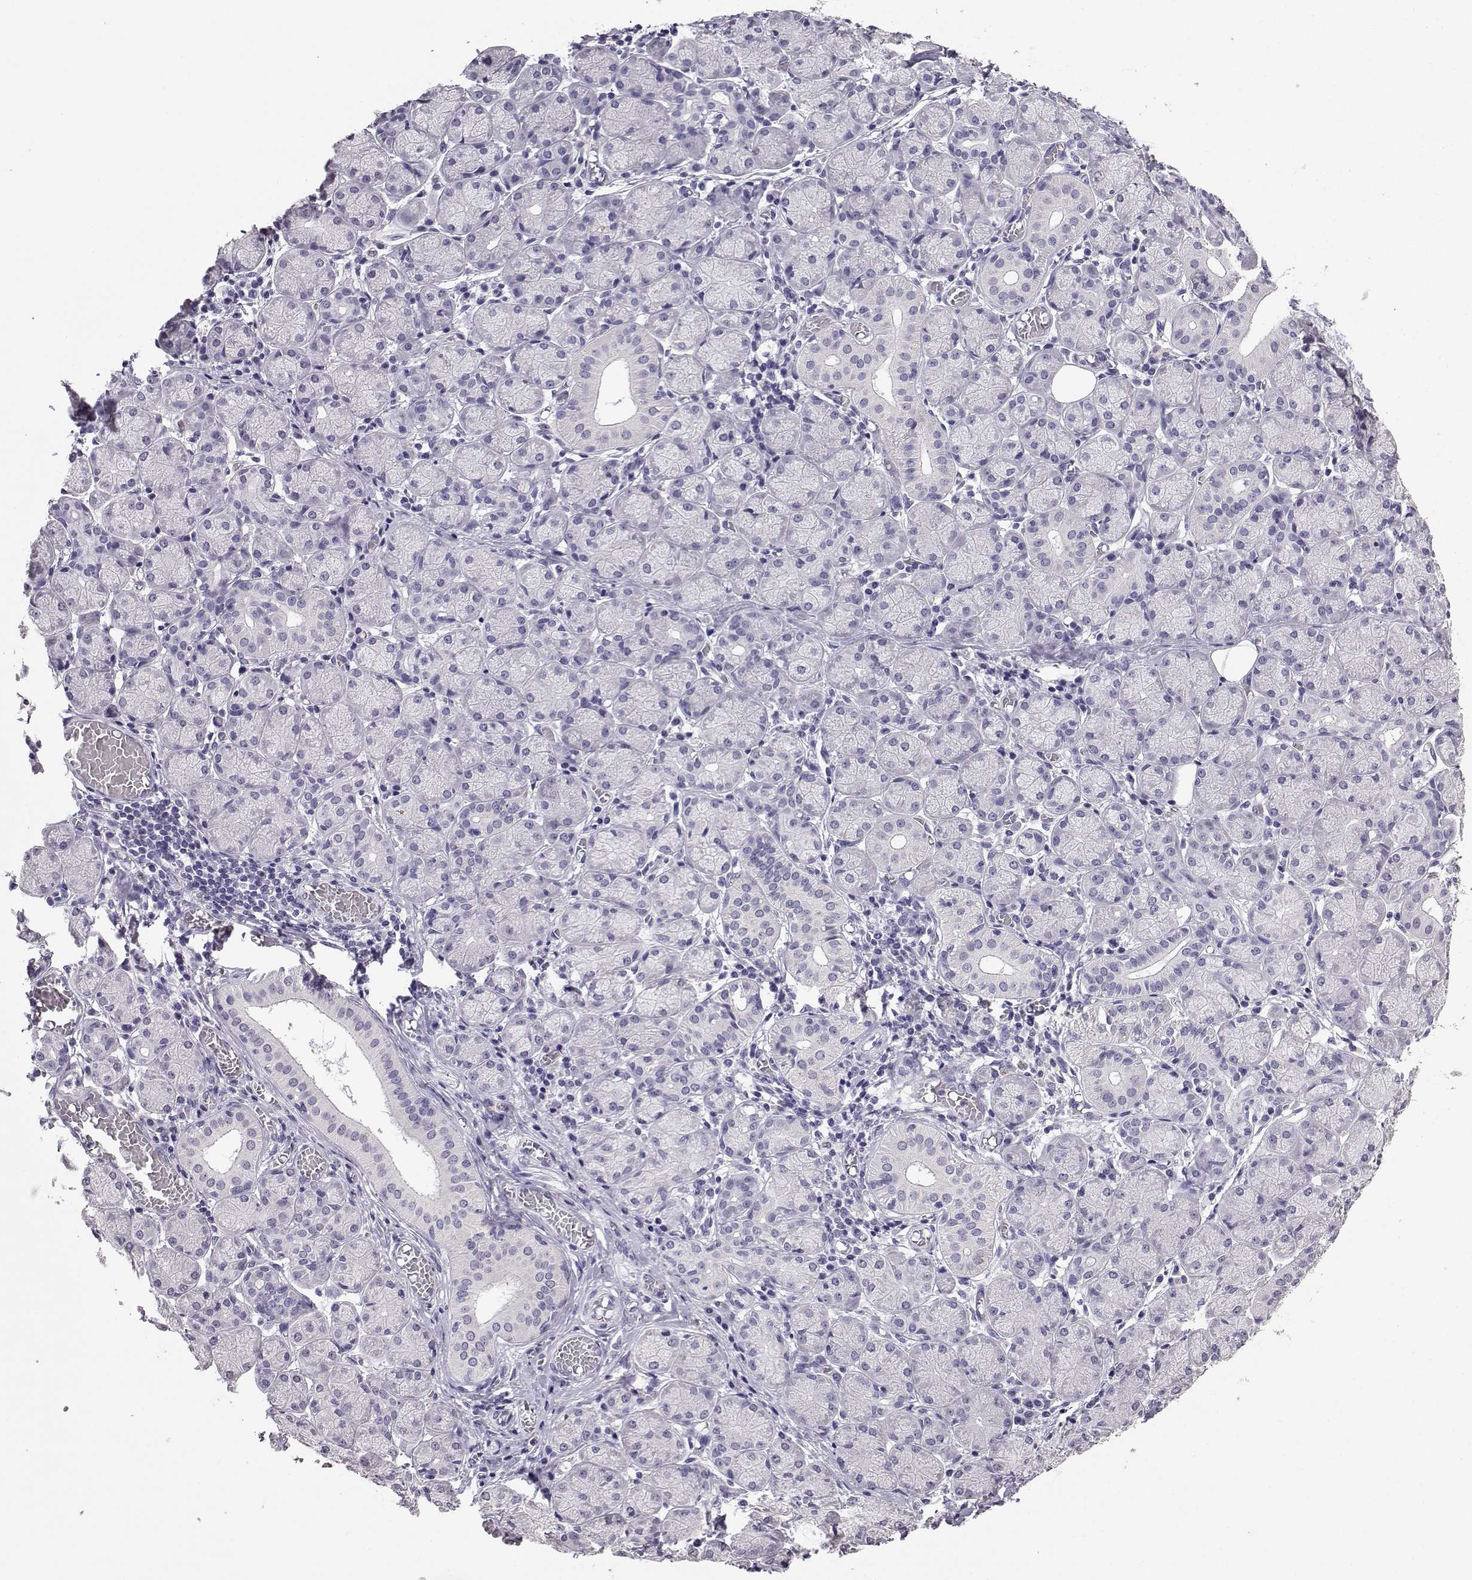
{"staining": {"intensity": "negative", "quantity": "none", "location": "none"}, "tissue": "salivary gland", "cell_type": "Glandular cells", "image_type": "normal", "snomed": [{"axis": "morphology", "description": "Normal tissue, NOS"}, {"axis": "topography", "description": "Salivary gland"}, {"axis": "topography", "description": "Peripheral nerve tissue"}], "caption": "DAB (3,3'-diaminobenzidine) immunohistochemical staining of benign salivary gland reveals no significant expression in glandular cells.", "gene": "SPAG11A", "patient": {"sex": "female", "age": 24}}